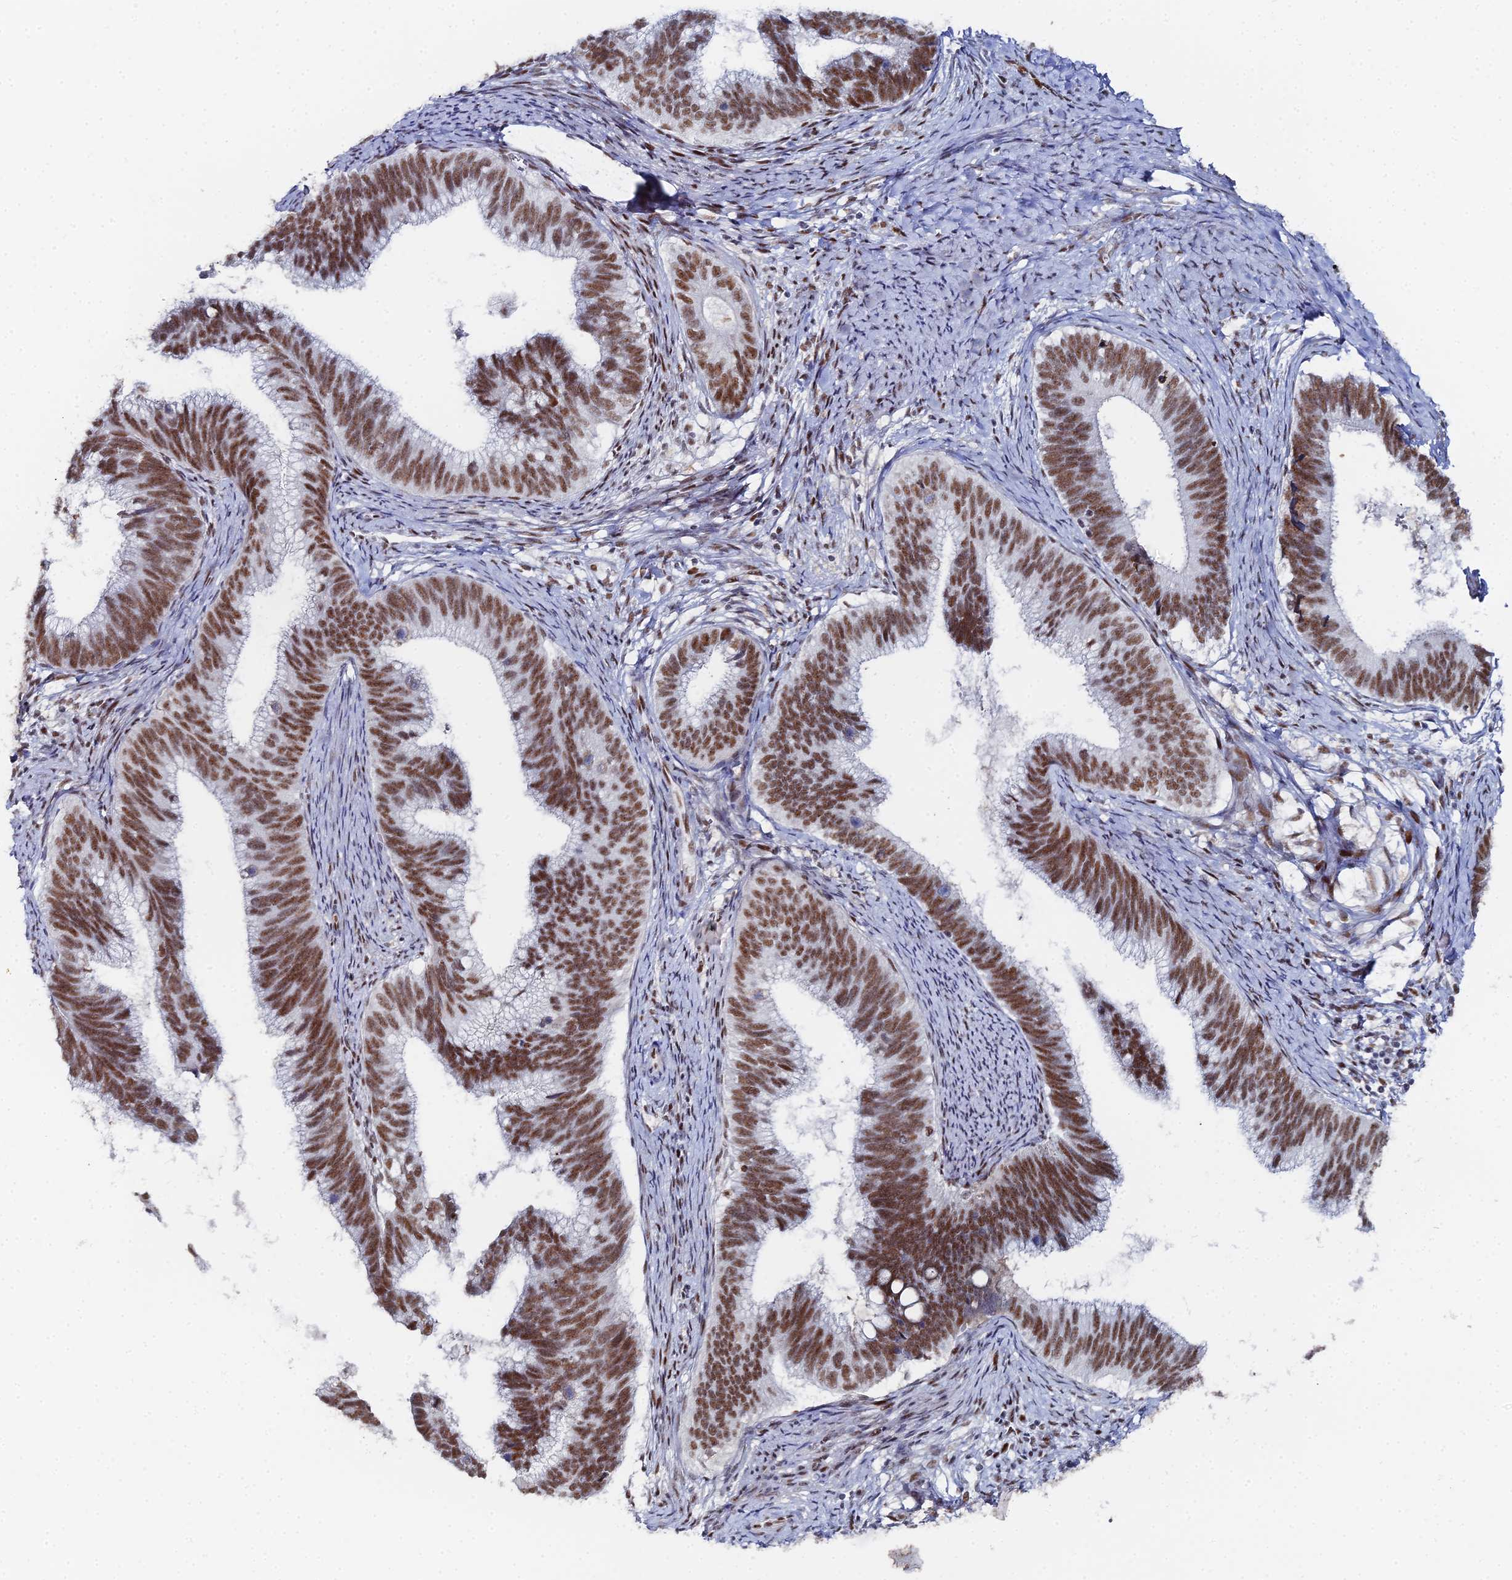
{"staining": {"intensity": "strong", "quantity": ">75%", "location": "nuclear"}, "tissue": "cervical cancer", "cell_type": "Tumor cells", "image_type": "cancer", "snomed": [{"axis": "morphology", "description": "Adenocarcinoma, NOS"}, {"axis": "topography", "description": "Cervix"}], "caption": "Brown immunohistochemical staining in cervical cancer (adenocarcinoma) exhibits strong nuclear staining in approximately >75% of tumor cells. Ihc stains the protein of interest in brown and the nuclei are stained blue.", "gene": "GSC2", "patient": {"sex": "female", "age": 42}}